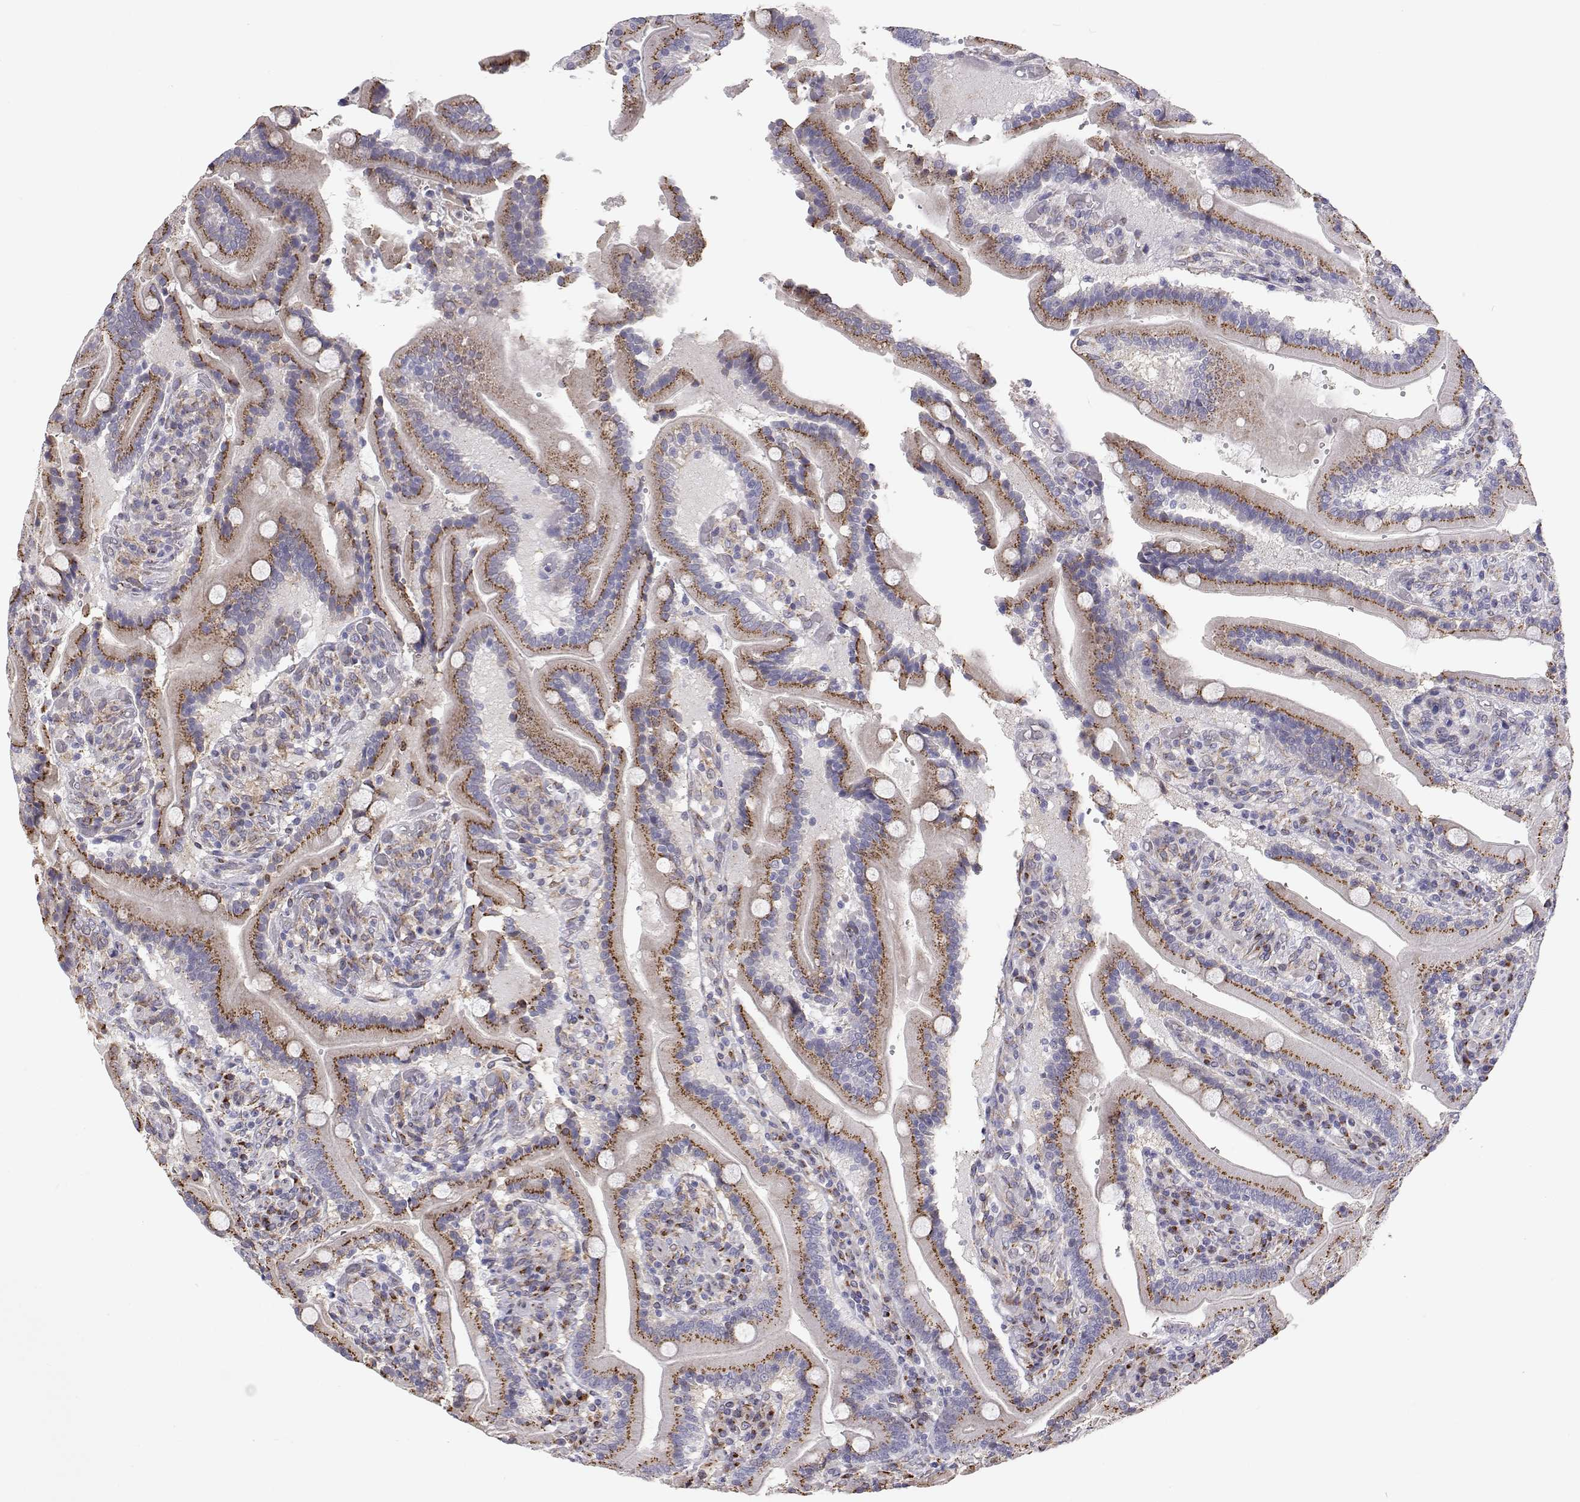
{"staining": {"intensity": "moderate", "quantity": ">75%", "location": "cytoplasmic/membranous"}, "tissue": "duodenum", "cell_type": "Glandular cells", "image_type": "normal", "snomed": [{"axis": "morphology", "description": "Normal tissue, NOS"}, {"axis": "topography", "description": "Duodenum"}], "caption": "Duodenum stained with immunohistochemistry reveals moderate cytoplasmic/membranous expression in approximately >75% of glandular cells.", "gene": "STARD13", "patient": {"sex": "female", "age": 62}}